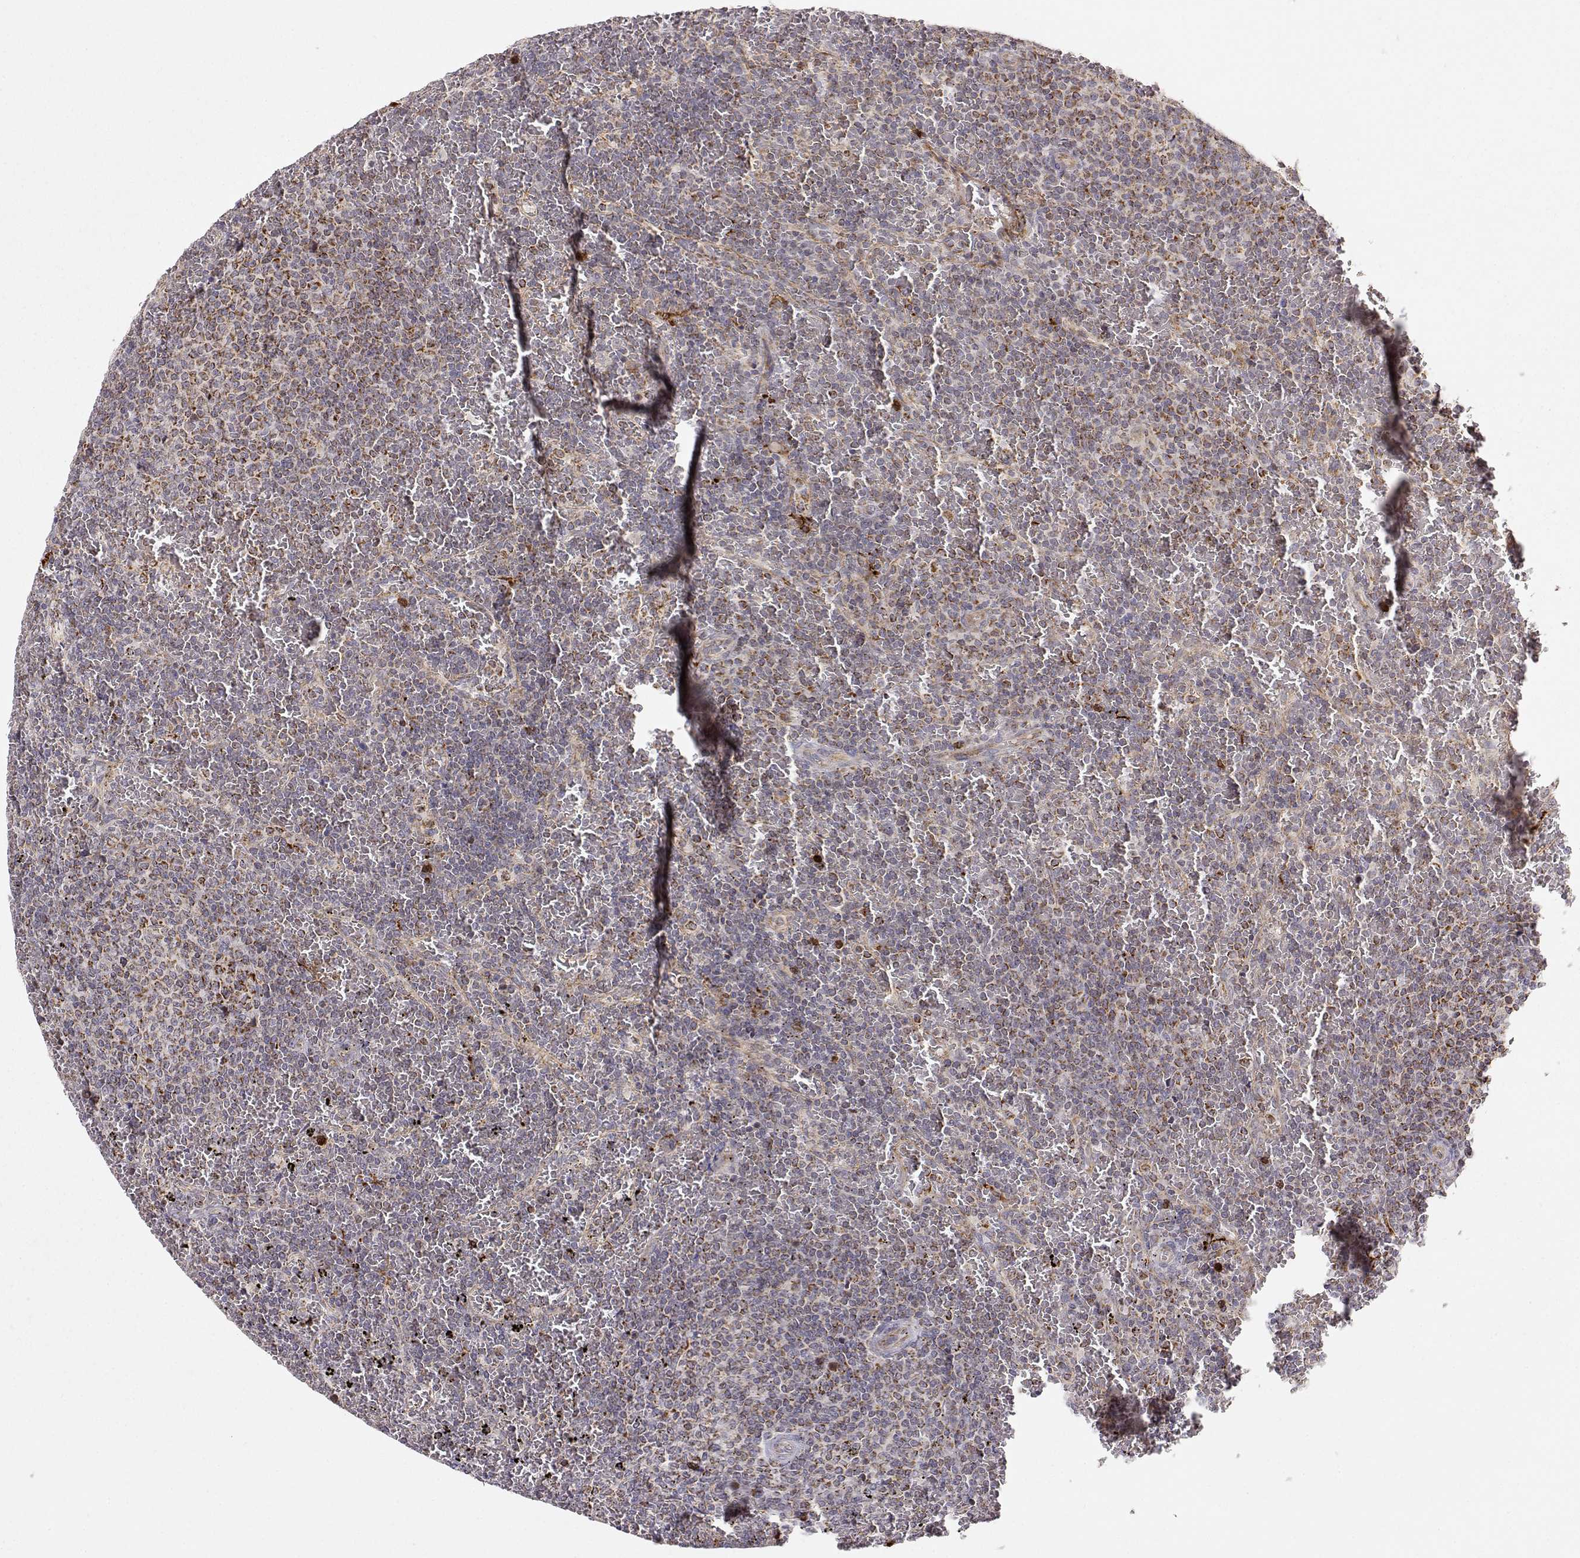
{"staining": {"intensity": "moderate", "quantity": ">75%", "location": "cytoplasmic/membranous"}, "tissue": "lymphoma", "cell_type": "Tumor cells", "image_type": "cancer", "snomed": [{"axis": "morphology", "description": "Malignant lymphoma, non-Hodgkin's type, Low grade"}, {"axis": "topography", "description": "Spleen"}], "caption": "Tumor cells show medium levels of moderate cytoplasmic/membranous expression in approximately >75% of cells in malignant lymphoma, non-Hodgkin's type (low-grade).", "gene": "EXOG", "patient": {"sex": "female", "age": 77}}